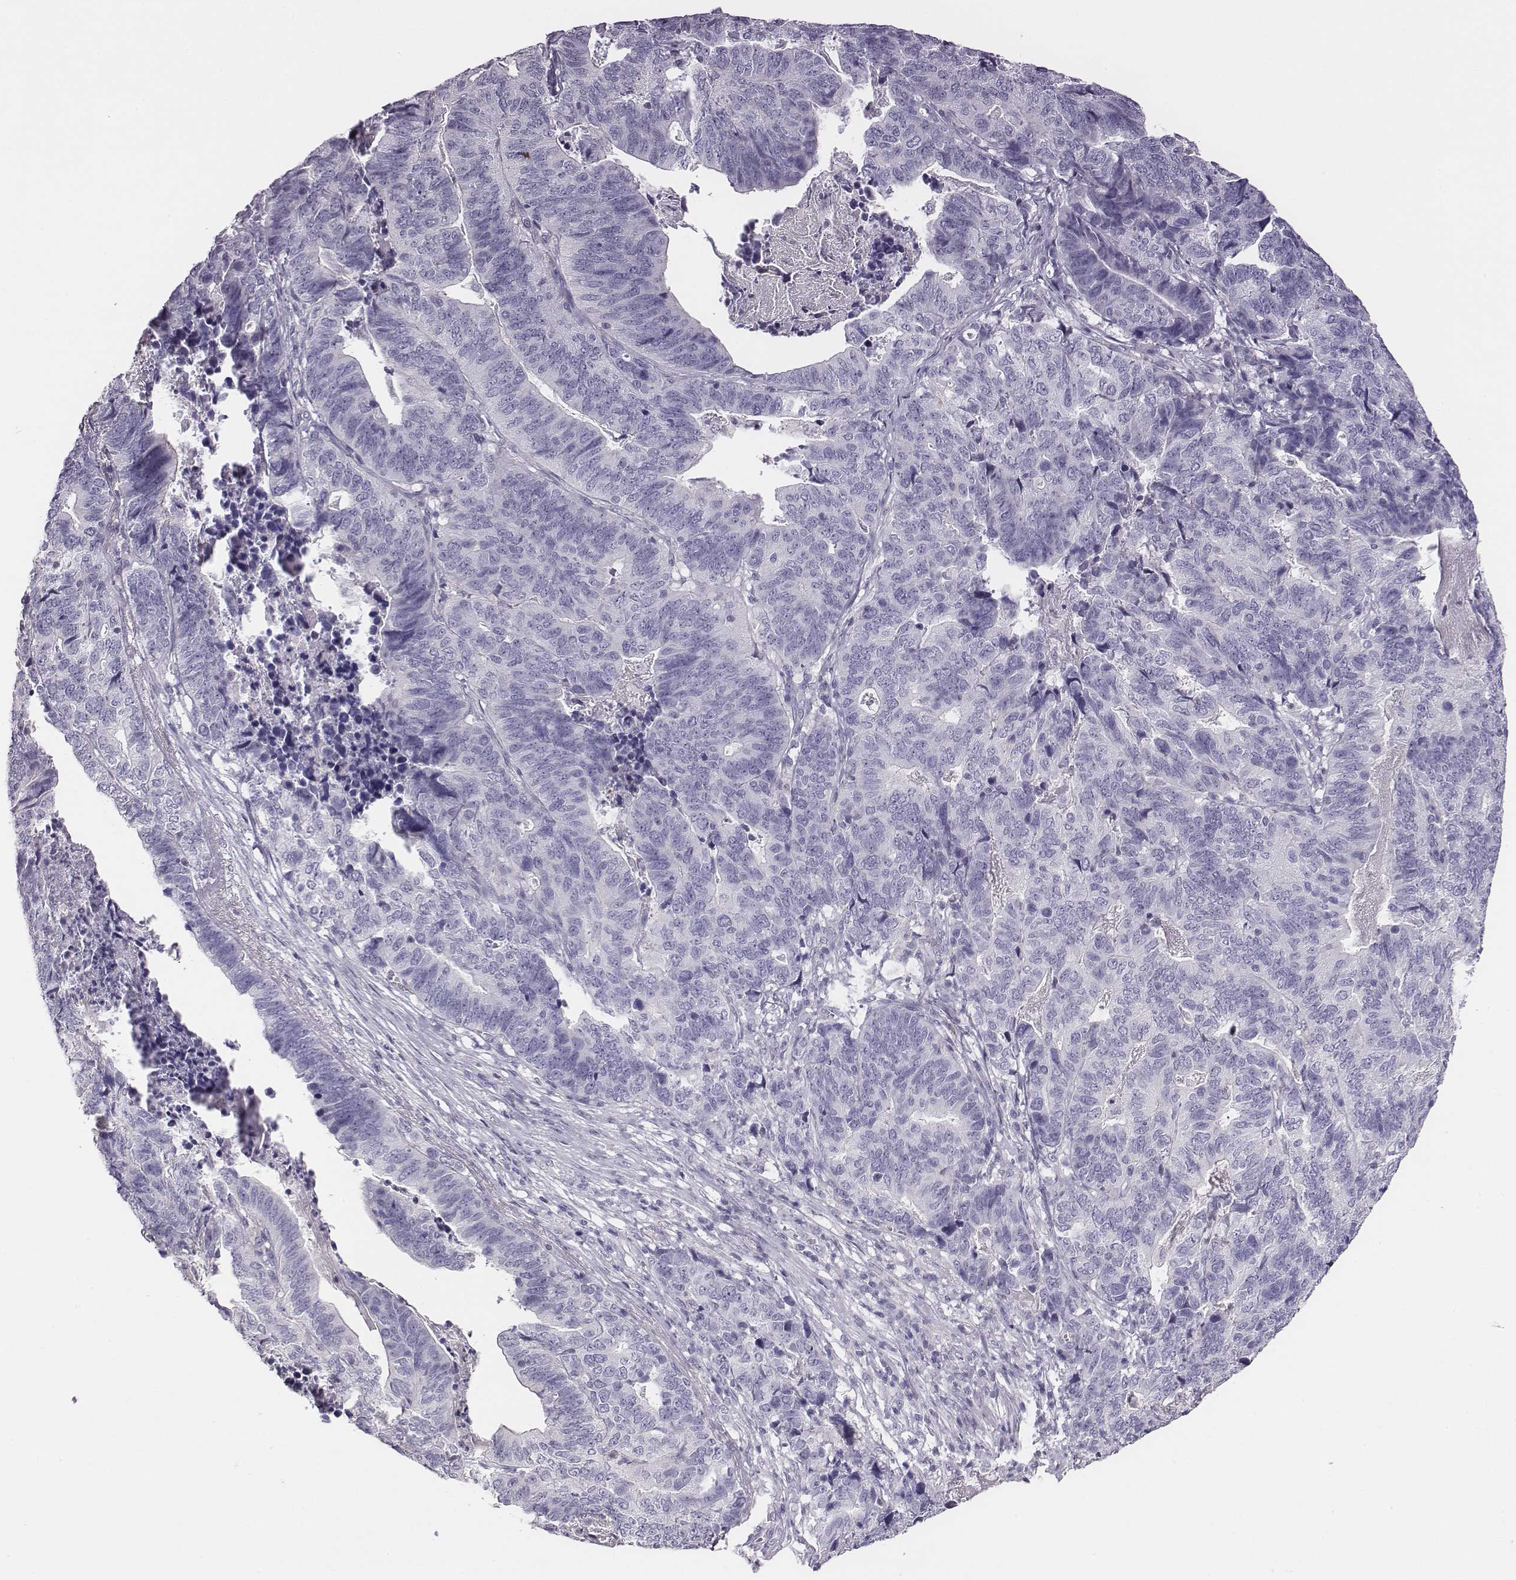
{"staining": {"intensity": "negative", "quantity": "none", "location": "none"}, "tissue": "stomach cancer", "cell_type": "Tumor cells", "image_type": "cancer", "snomed": [{"axis": "morphology", "description": "Adenocarcinoma, NOS"}, {"axis": "topography", "description": "Stomach, upper"}], "caption": "Immunohistochemistry (IHC) image of stomach cancer stained for a protein (brown), which reveals no staining in tumor cells.", "gene": "ADAM7", "patient": {"sex": "female", "age": 67}}